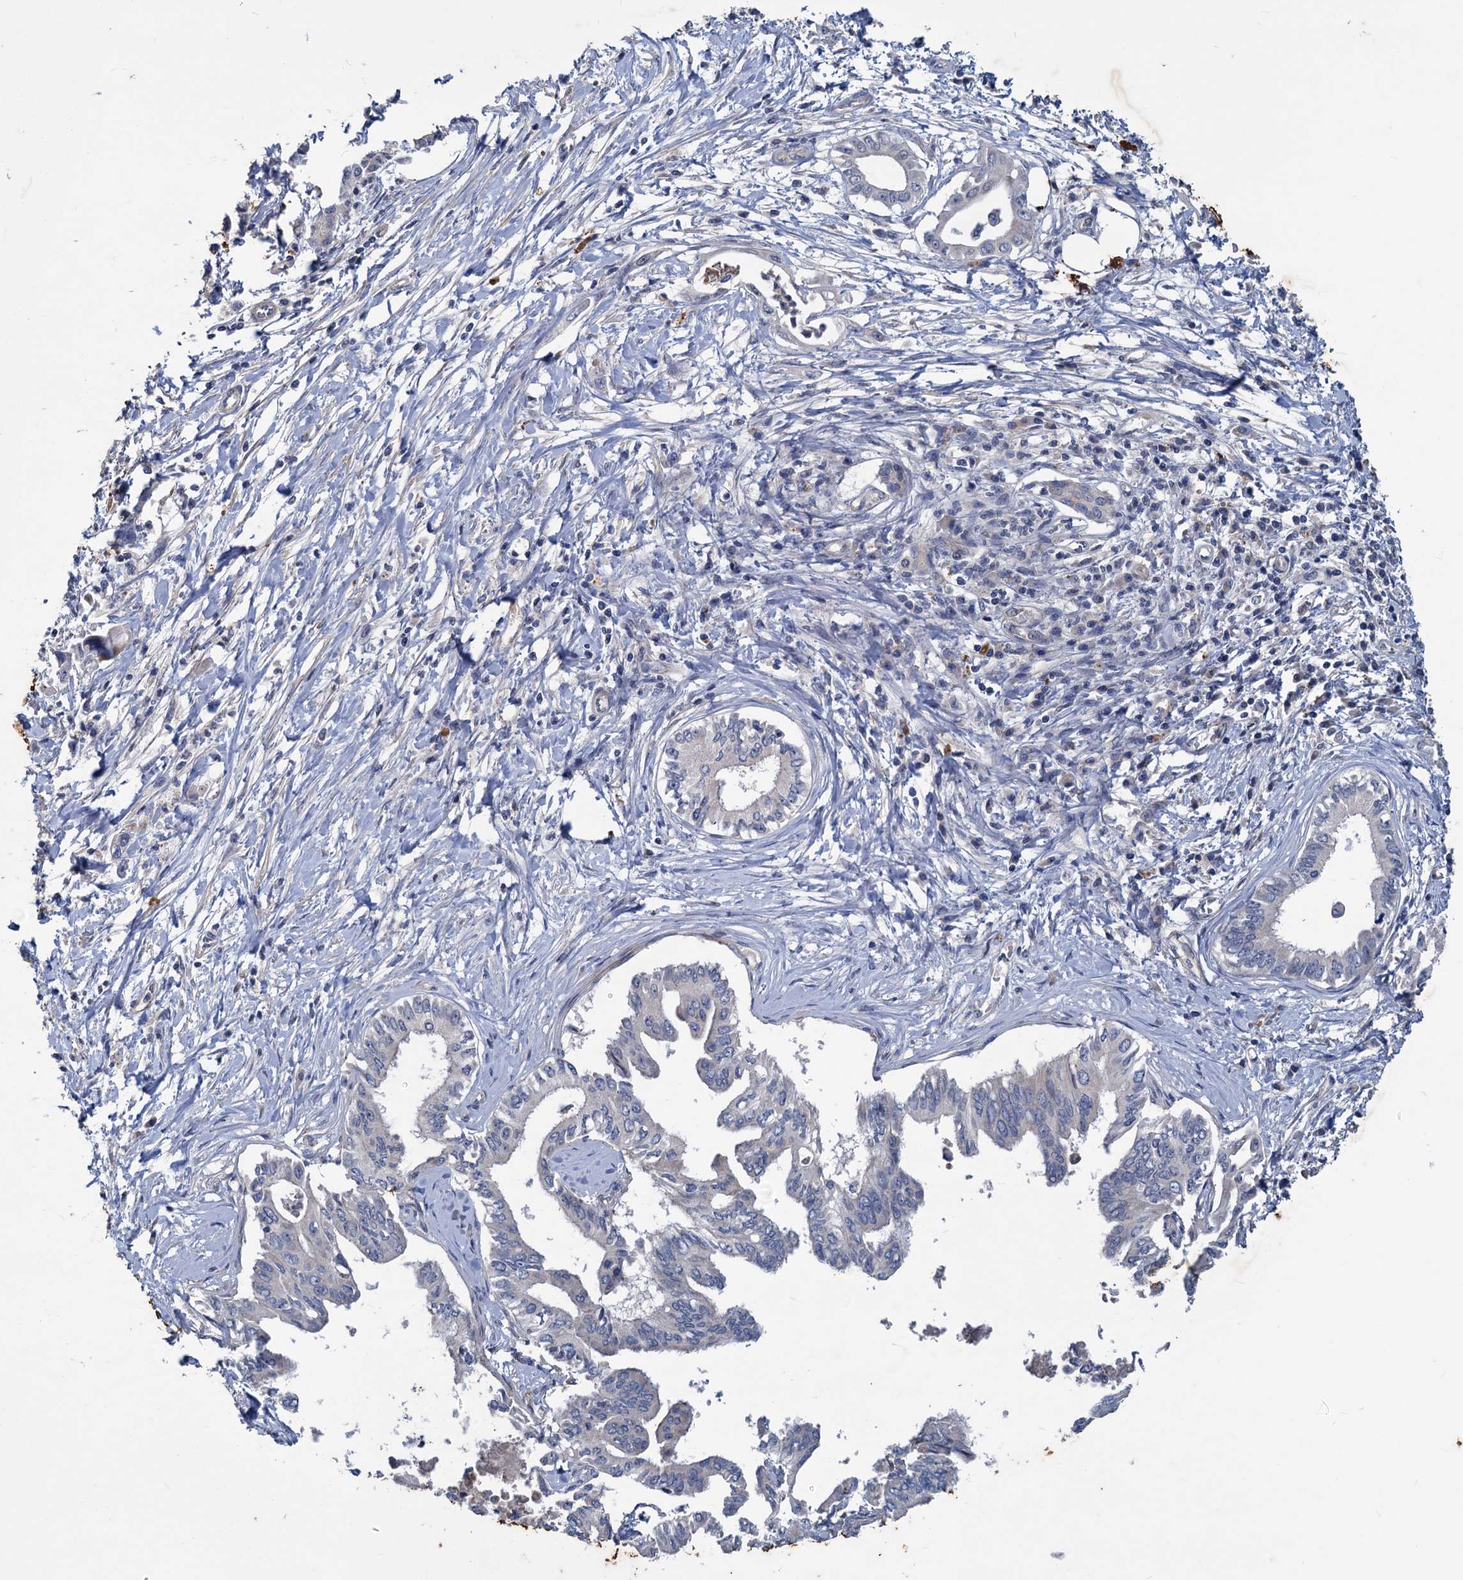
{"staining": {"intensity": "negative", "quantity": "none", "location": "none"}, "tissue": "pancreatic cancer", "cell_type": "Tumor cells", "image_type": "cancer", "snomed": [{"axis": "morphology", "description": "Adenocarcinoma, NOS"}, {"axis": "topography", "description": "Pancreas"}], "caption": "A high-resolution image shows IHC staining of pancreatic cancer (adenocarcinoma), which reveals no significant positivity in tumor cells.", "gene": "SLC2A7", "patient": {"sex": "female", "age": 77}}